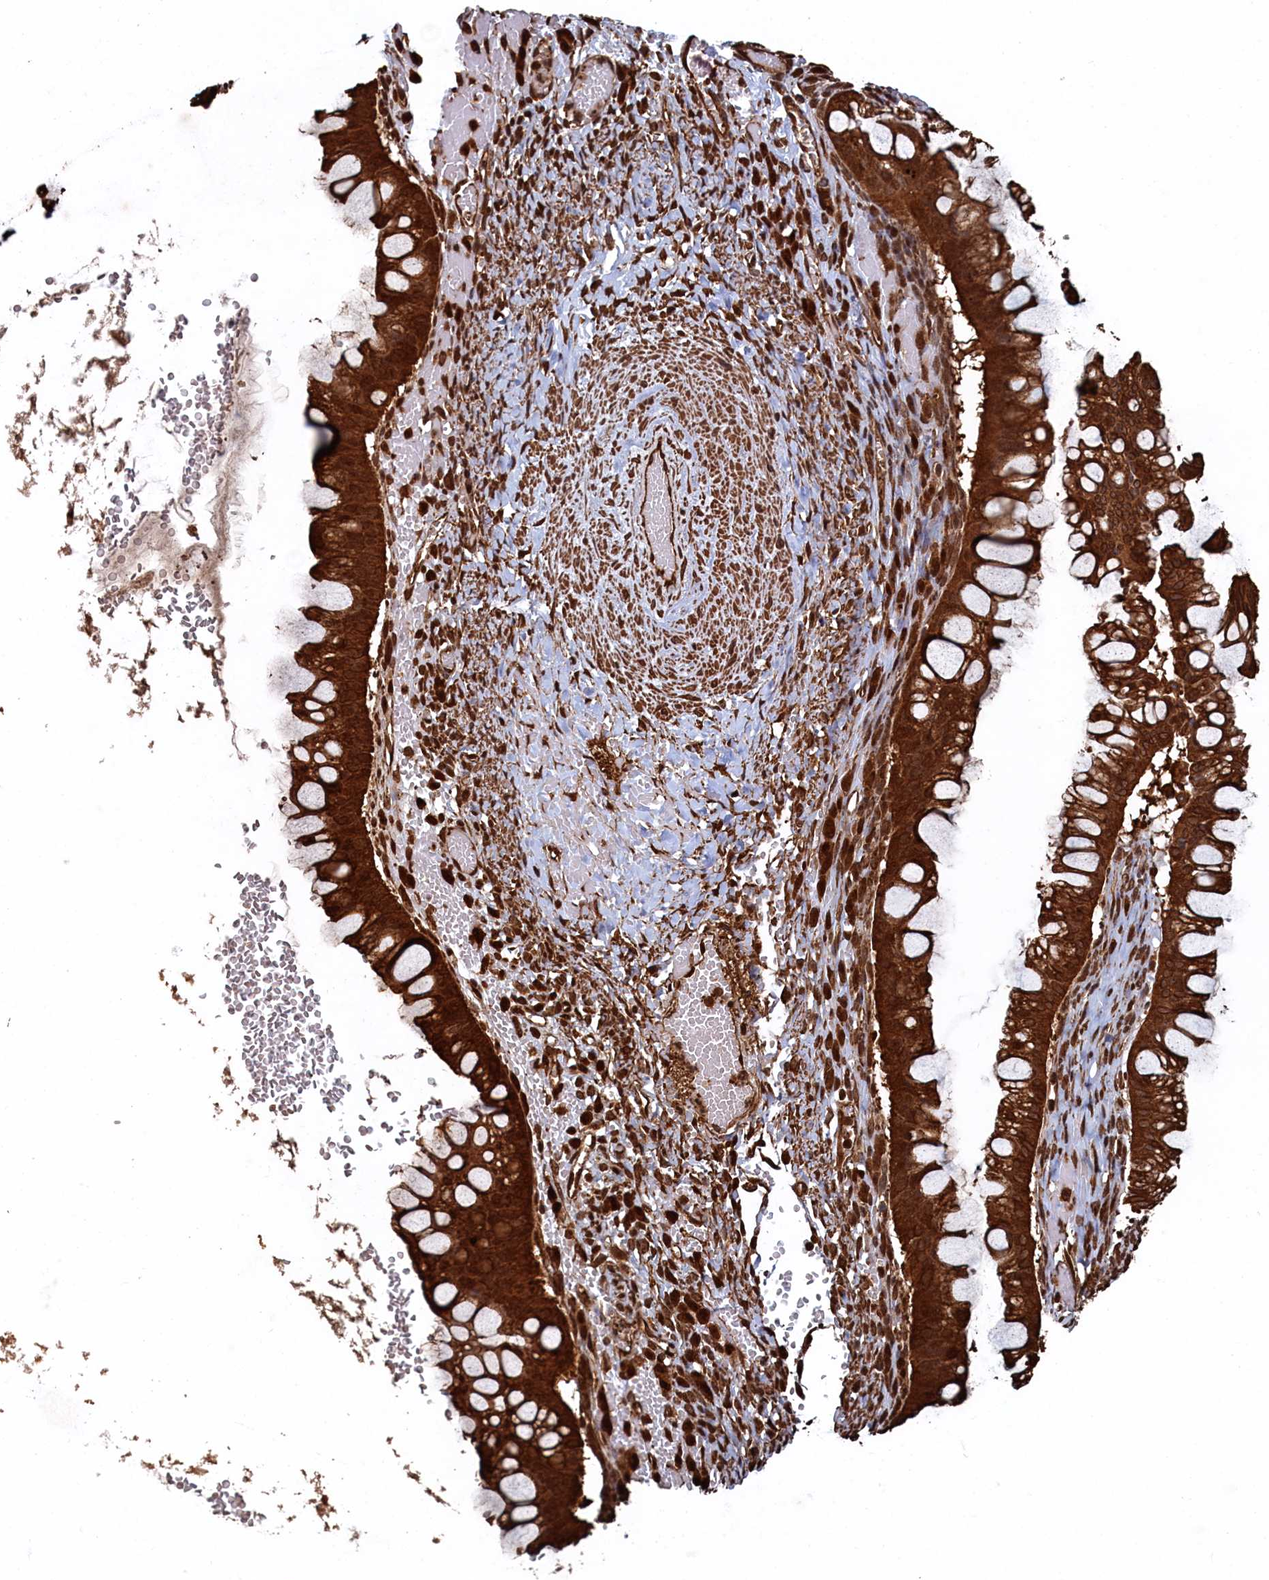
{"staining": {"intensity": "strong", "quantity": ">75%", "location": "cytoplasmic/membranous"}, "tissue": "ovarian cancer", "cell_type": "Tumor cells", "image_type": "cancer", "snomed": [{"axis": "morphology", "description": "Cystadenocarcinoma, mucinous, NOS"}, {"axis": "topography", "description": "Ovary"}], "caption": "High-magnification brightfield microscopy of ovarian mucinous cystadenocarcinoma stained with DAB (brown) and counterstained with hematoxylin (blue). tumor cells exhibit strong cytoplasmic/membranous positivity is seen in approximately>75% of cells. (DAB IHC with brightfield microscopy, high magnification).", "gene": "PIGN", "patient": {"sex": "female", "age": 73}}